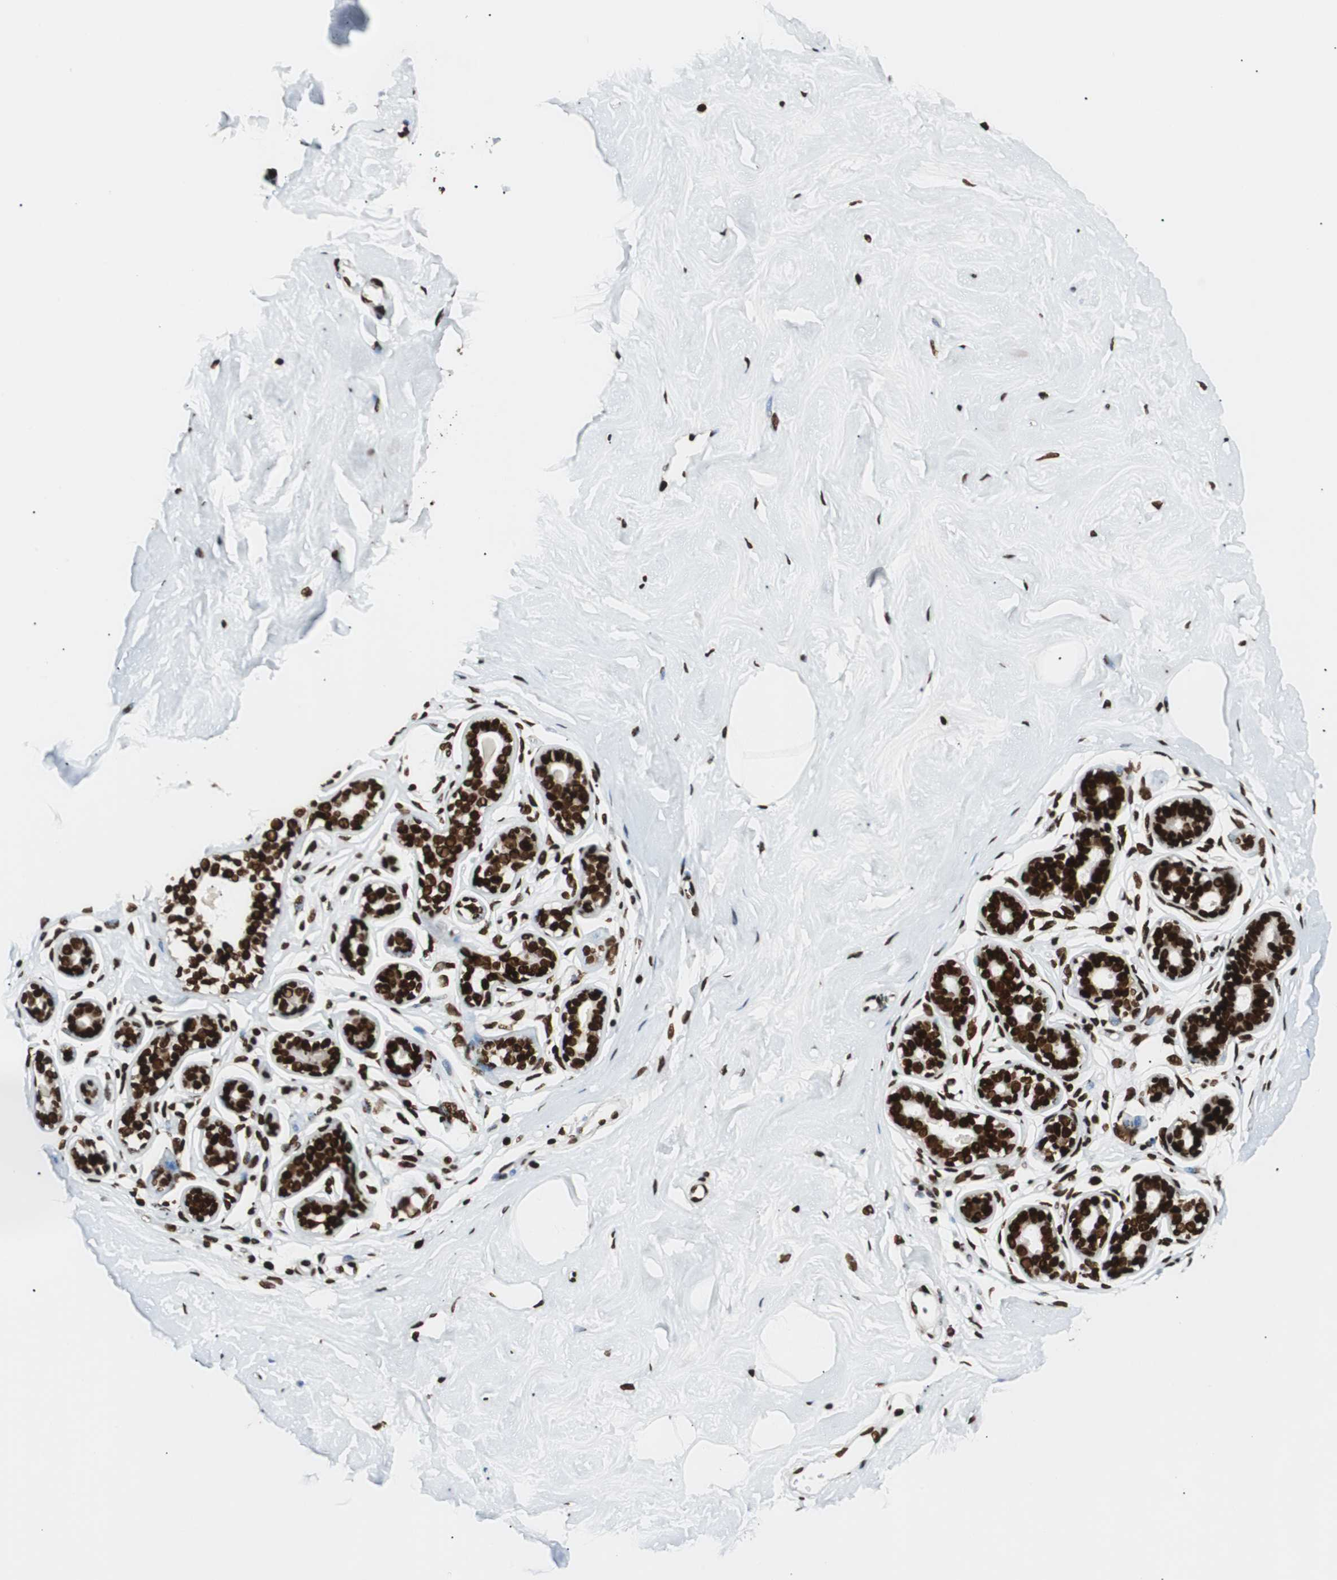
{"staining": {"intensity": "strong", "quantity": ">75%", "location": "nuclear"}, "tissue": "breast", "cell_type": "Adipocytes", "image_type": "normal", "snomed": [{"axis": "morphology", "description": "Normal tissue, NOS"}, {"axis": "topography", "description": "Breast"}], "caption": "Immunohistochemical staining of unremarkable human breast displays strong nuclear protein staining in about >75% of adipocytes. The staining was performed using DAB to visualize the protein expression in brown, while the nuclei were stained in blue with hematoxylin (Magnification: 20x).", "gene": "EWSR1", "patient": {"sex": "female", "age": 23}}